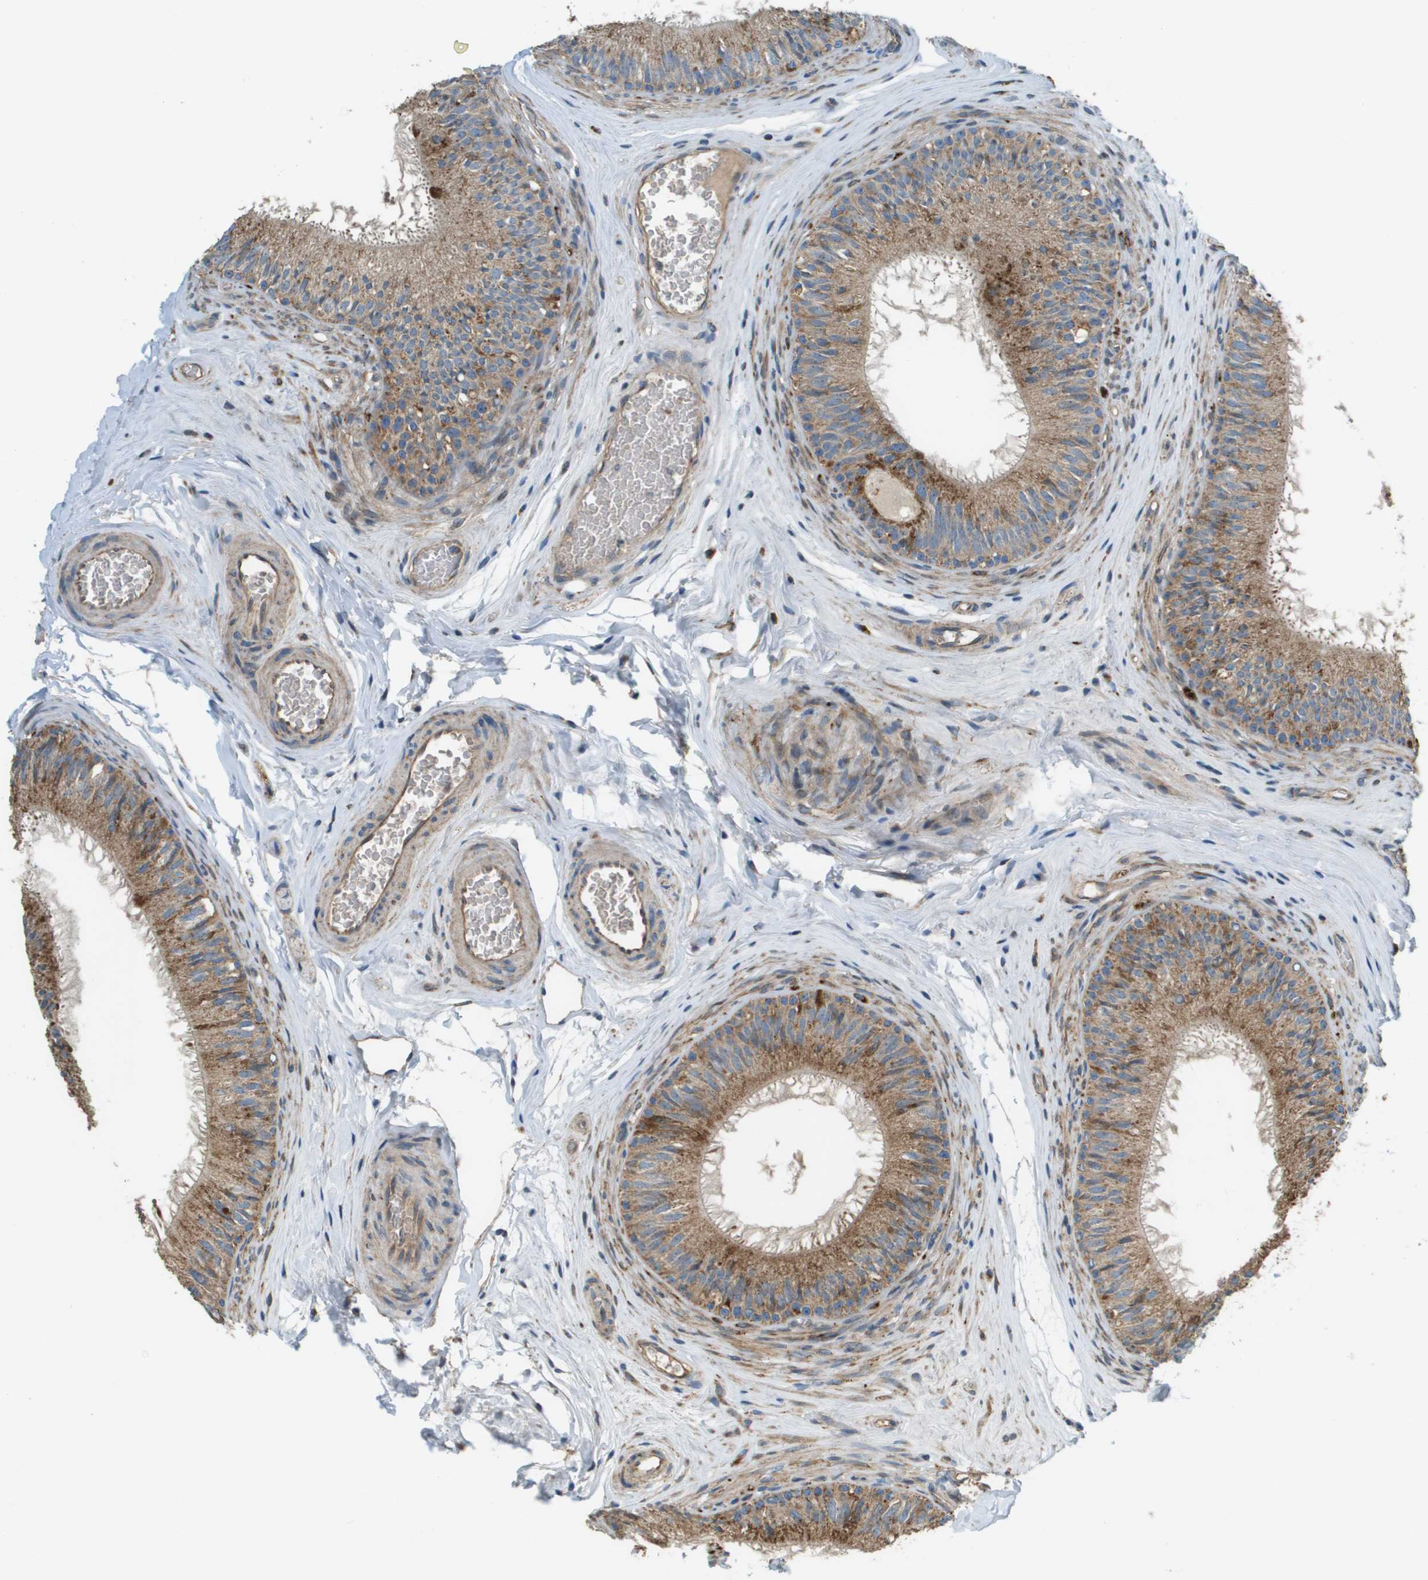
{"staining": {"intensity": "strong", "quantity": ">75%", "location": "cytoplasmic/membranous"}, "tissue": "epididymis", "cell_type": "Glandular cells", "image_type": "normal", "snomed": [{"axis": "morphology", "description": "Normal tissue, NOS"}, {"axis": "topography", "description": "Testis"}, {"axis": "topography", "description": "Epididymis"}], "caption": "Protein positivity by immunohistochemistry reveals strong cytoplasmic/membranous staining in approximately >75% of glandular cells in normal epididymis. (DAB (3,3'-diaminobenzidine) IHC, brown staining for protein, blue staining for nuclei).", "gene": "NRK", "patient": {"sex": "male", "age": 36}}